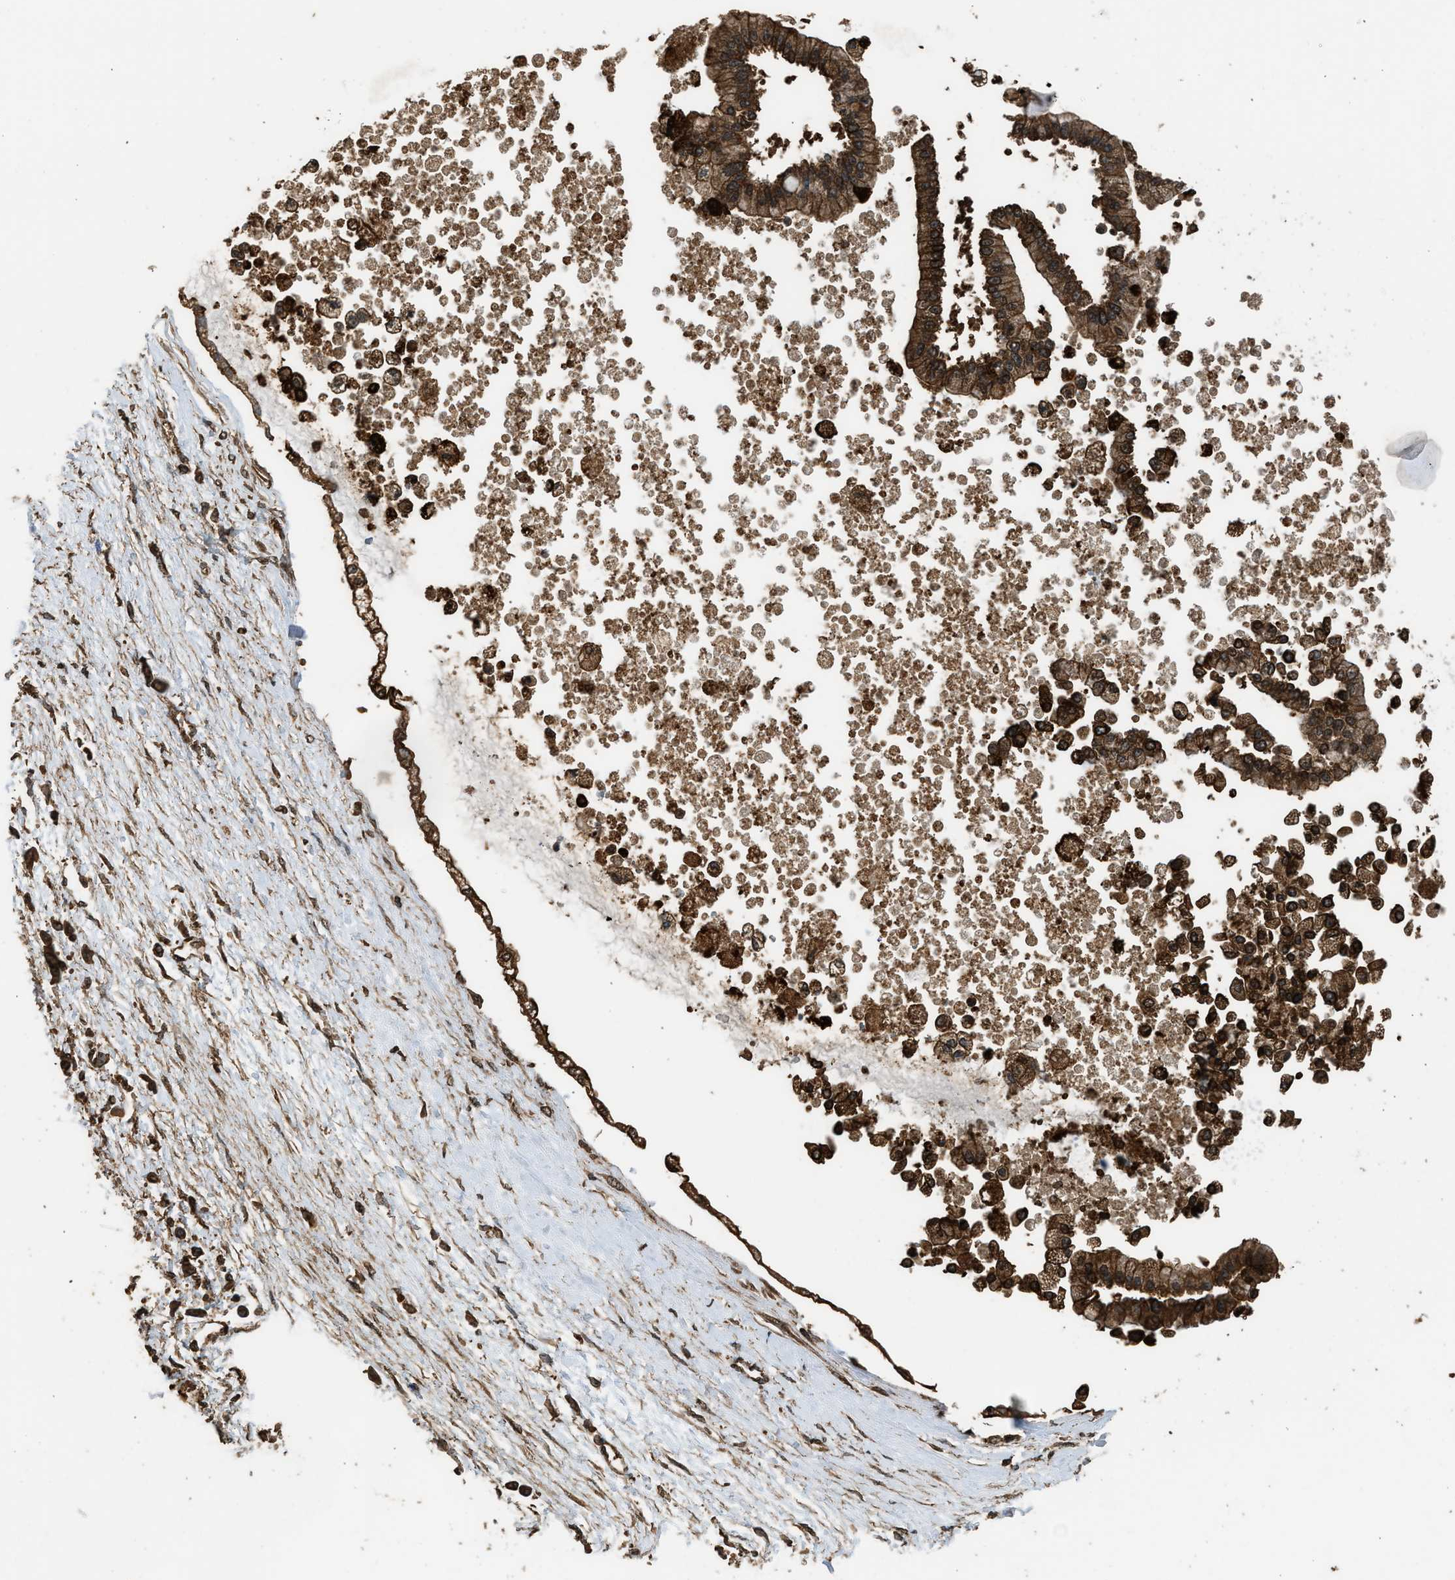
{"staining": {"intensity": "strong", "quantity": ">75%", "location": "cytoplasmic/membranous"}, "tissue": "liver cancer", "cell_type": "Tumor cells", "image_type": "cancer", "snomed": [{"axis": "morphology", "description": "Cholangiocarcinoma"}, {"axis": "topography", "description": "Liver"}], "caption": "IHC histopathology image of neoplastic tissue: liver cancer stained using IHC exhibits high levels of strong protein expression localized specifically in the cytoplasmic/membranous of tumor cells, appearing as a cytoplasmic/membranous brown color.", "gene": "MYBL2", "patient": {"sex": "male", "age": 50}}